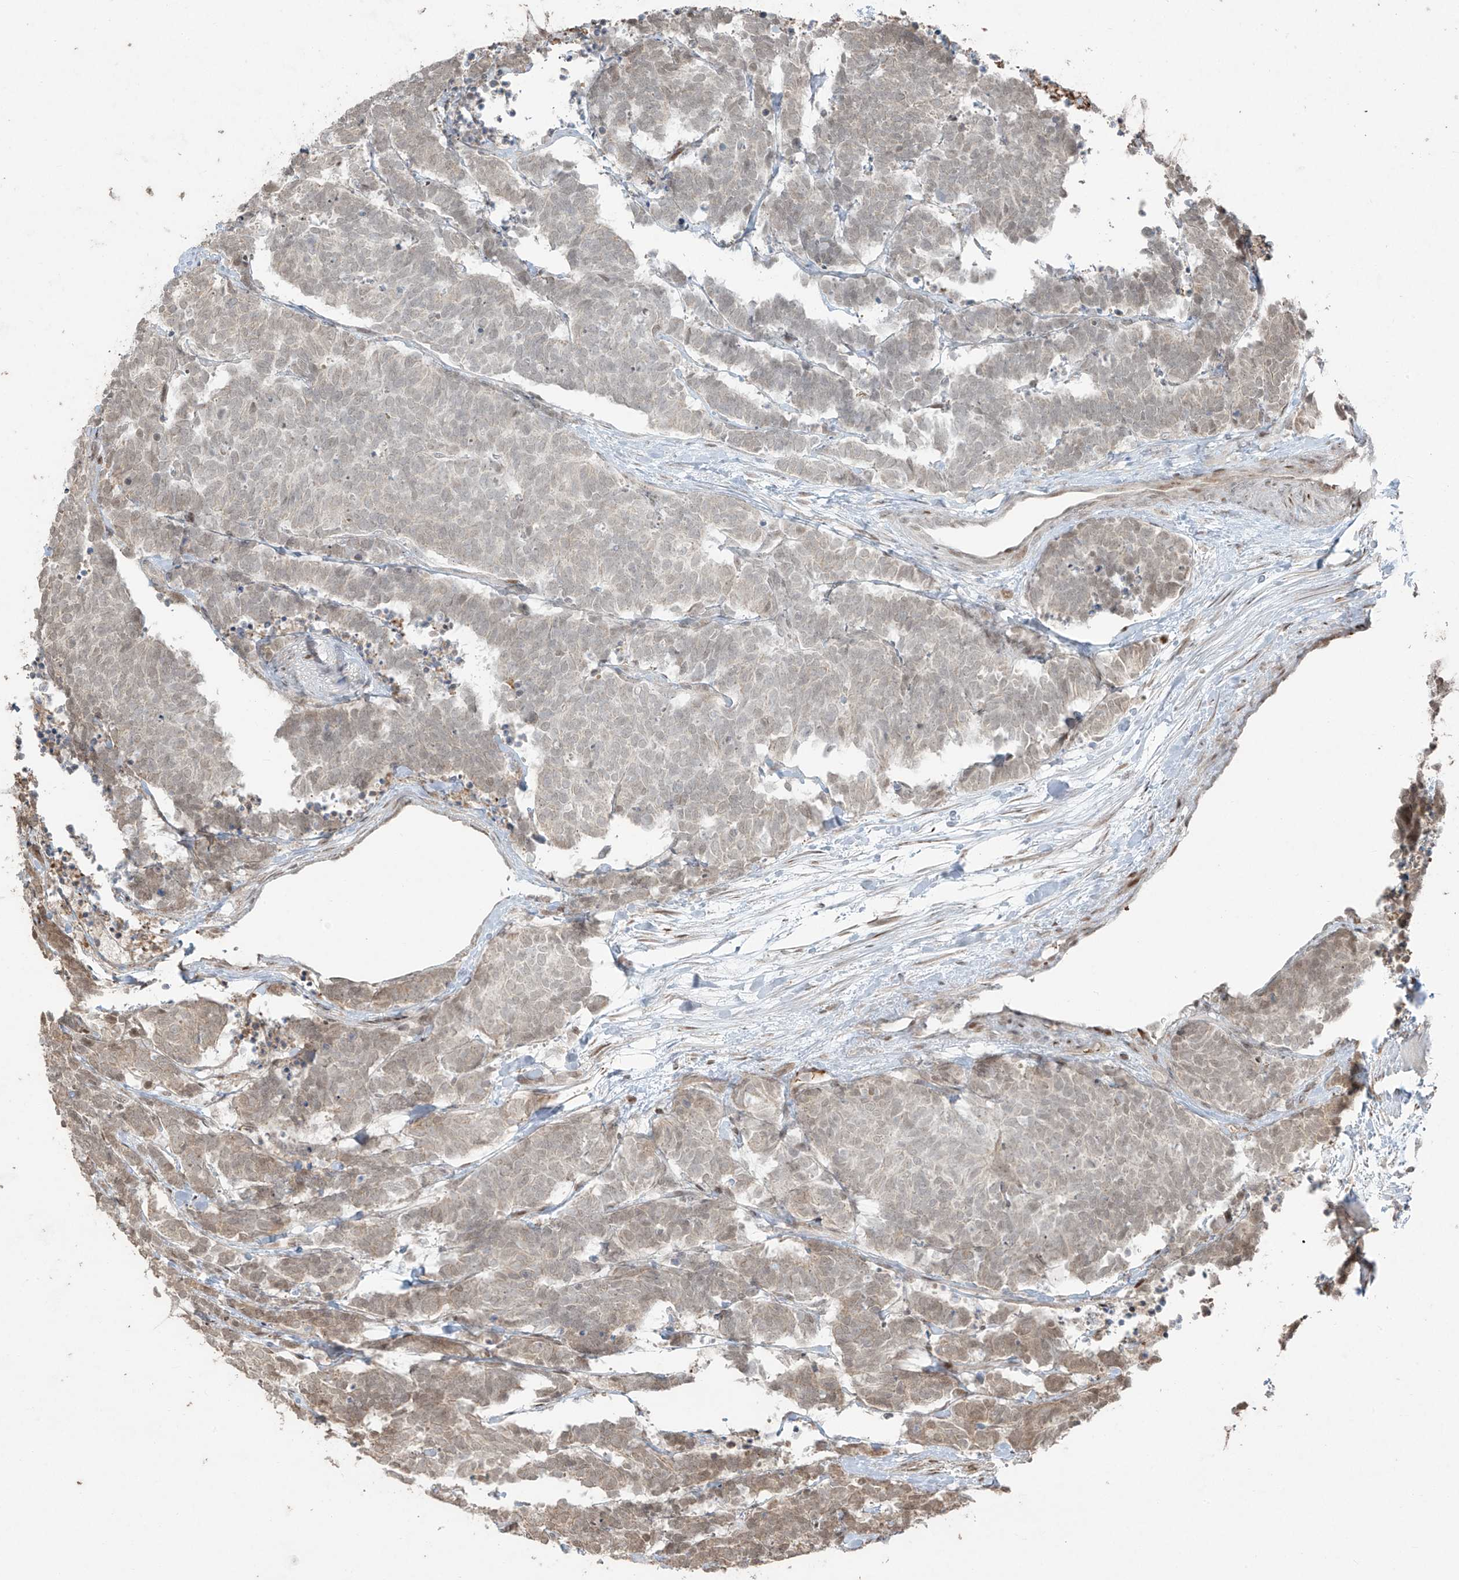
{"staining": {"intensity": "weak", "quantity": "25%-75%", "location": "nuclear"}, "tissue": "carcinoid", "cell_type": "Tumor cells", "image_type": "cancer", "snomed": [{"axis": "morphology", "description": "Carcinoma, NOS"}, {"axis": "morphology", "description": "Carcinoid, malignant, NOS"}, {"axis": "topography", "description": "Urinary bladder"}], "caption": "Immunohistochemistry (IHC) (DAB (3,3'-diaminobenzidine)) staining of human carcinoid (malignant) displays weak nuclear protein expression in approximately 25%-75% of tumor cells.", "gene": "TTC22", "patient": {"sex": "male", "age": 57}}